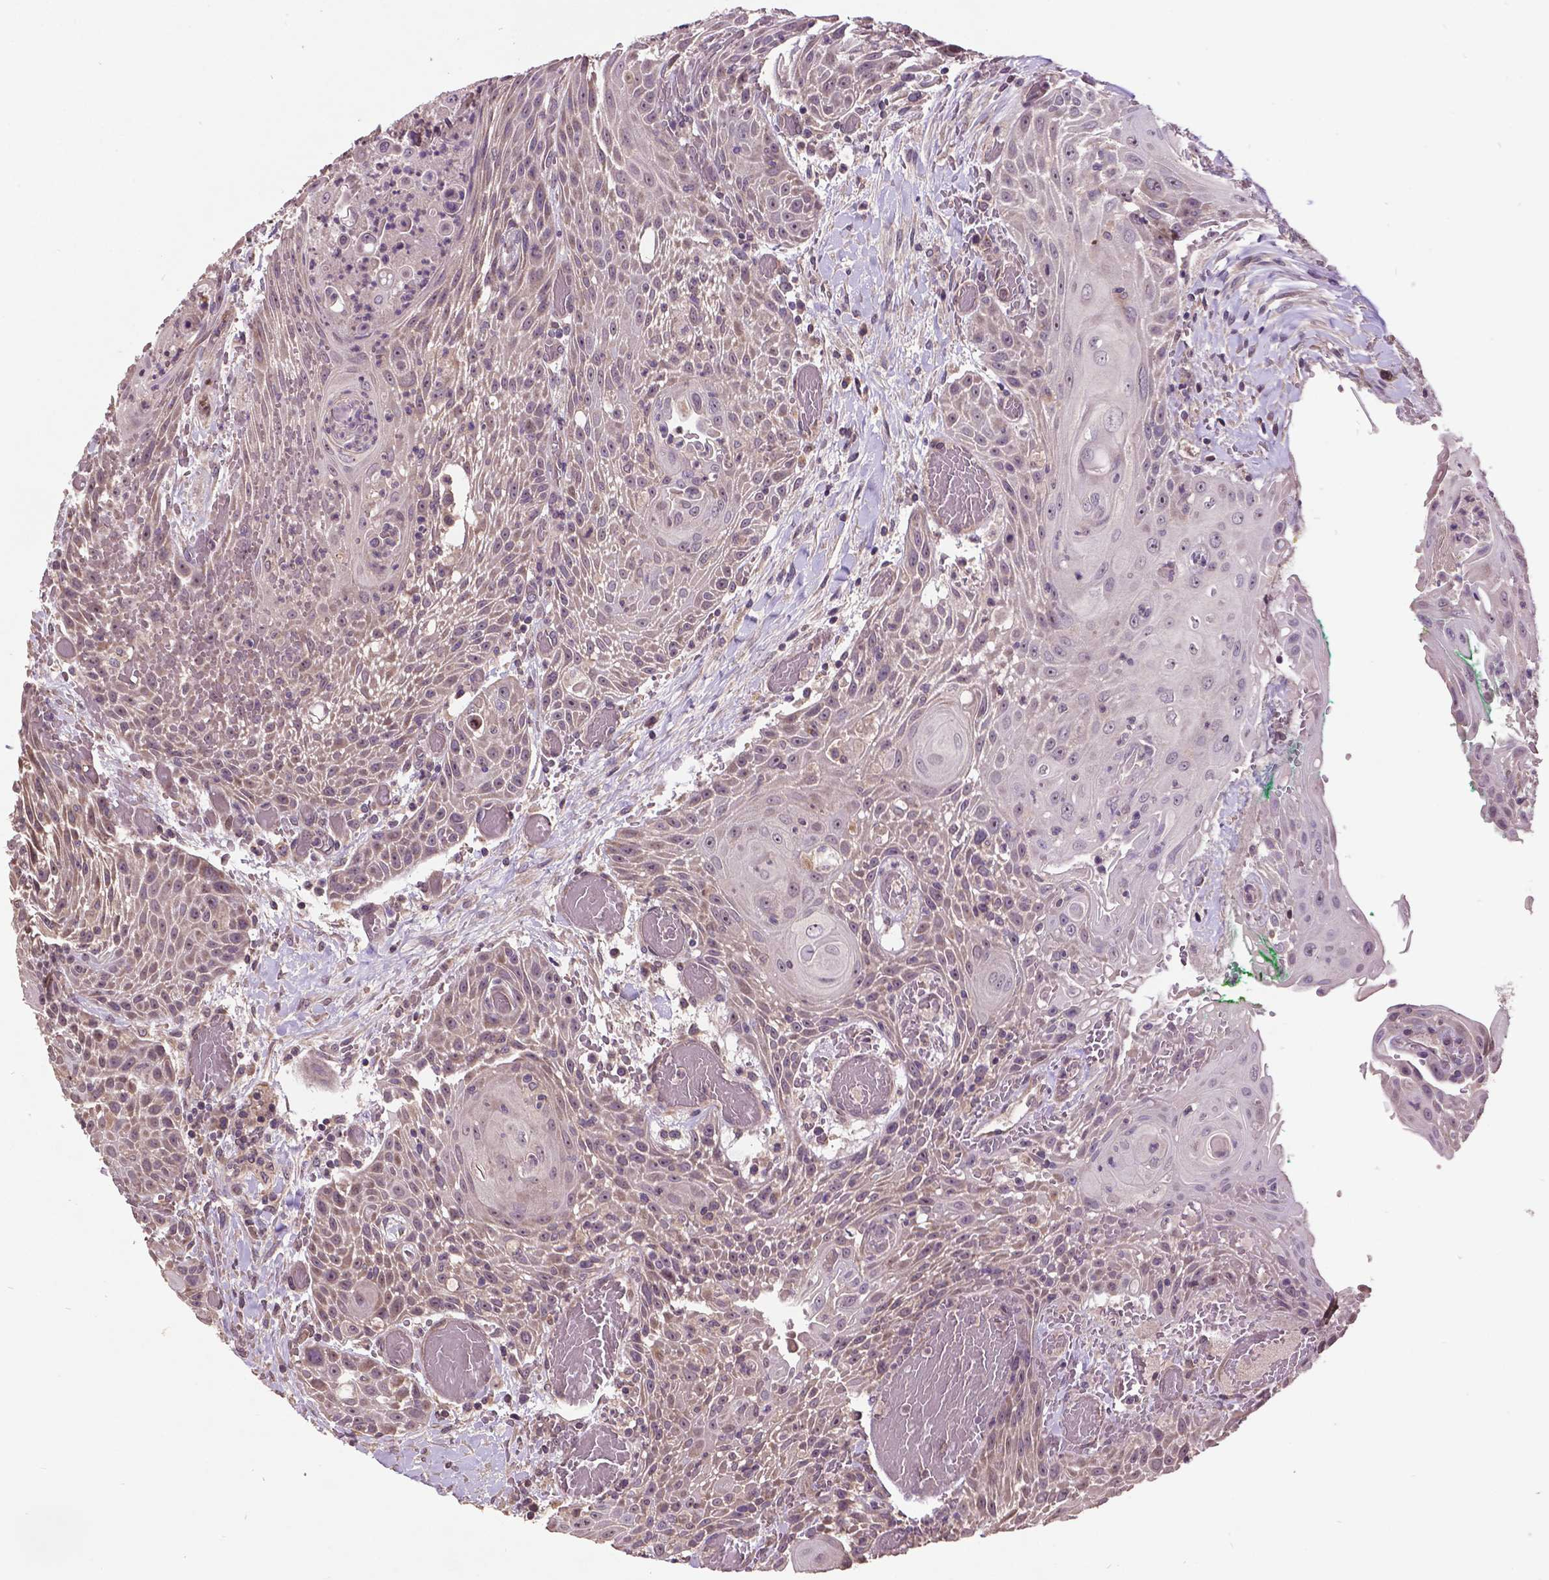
{"staining": {"intensity": "weak", "quantity": "<25%", "location": "cytoplasmic/membranous,nuclear"}, "tissue": "head and neck cancer", "cell_type": "Tumor cells", "image_type": "cancer", "snomed": [{"axis": "morphology", "description": "Squamous cell carcinoma, NOS"}, {"axis": "topography", "description": "Head-Neck"}], "caption": "Immunohistochemistry (IHC) of human head and neck squamous cell carcinoma displays no expression in tumor cells.", "gene": "AP1S3", "patient": {"sex": "male", "age": 69}}